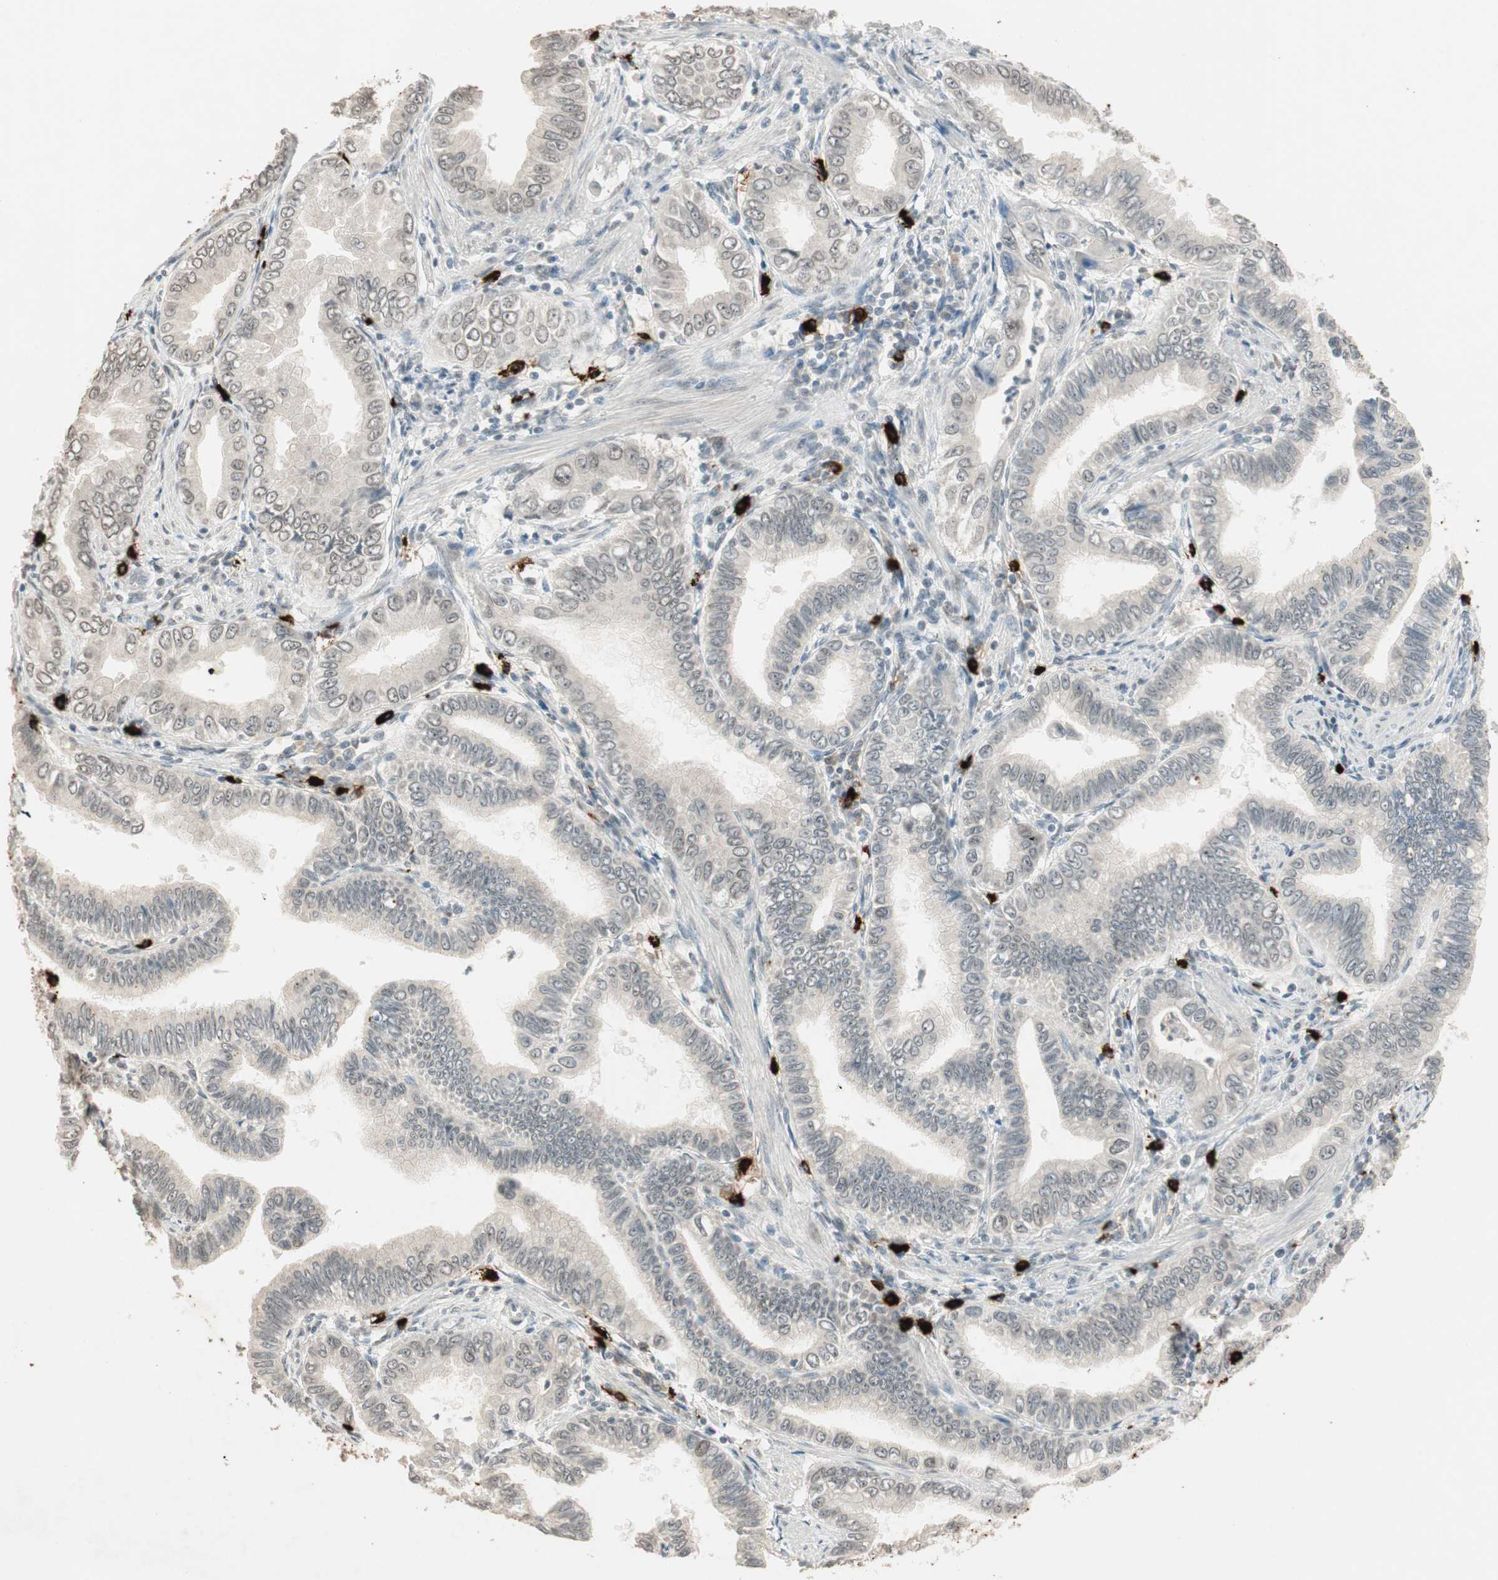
{"staining": {"intensity": "weak", "quantity": "<25%", "location": "cytoplasmic/membranous,nuclear"}, "tissue": "pancreatic cancer", "cell_type": "Tumor cells", "image_type": "cancer", "snomed": [{"axis": "morphology", "description": "Normal tissue, NOS"}, {"axis": "topography", "description": "Lymph node"}], "caption": "Immunohistochemistry histopathology image of human pancreatic cancer stained for a protein (brown), which demonstrates no staining in tumor cells.", "gene": "ETV4", "patient": {"sex": "male", "age": 50}}